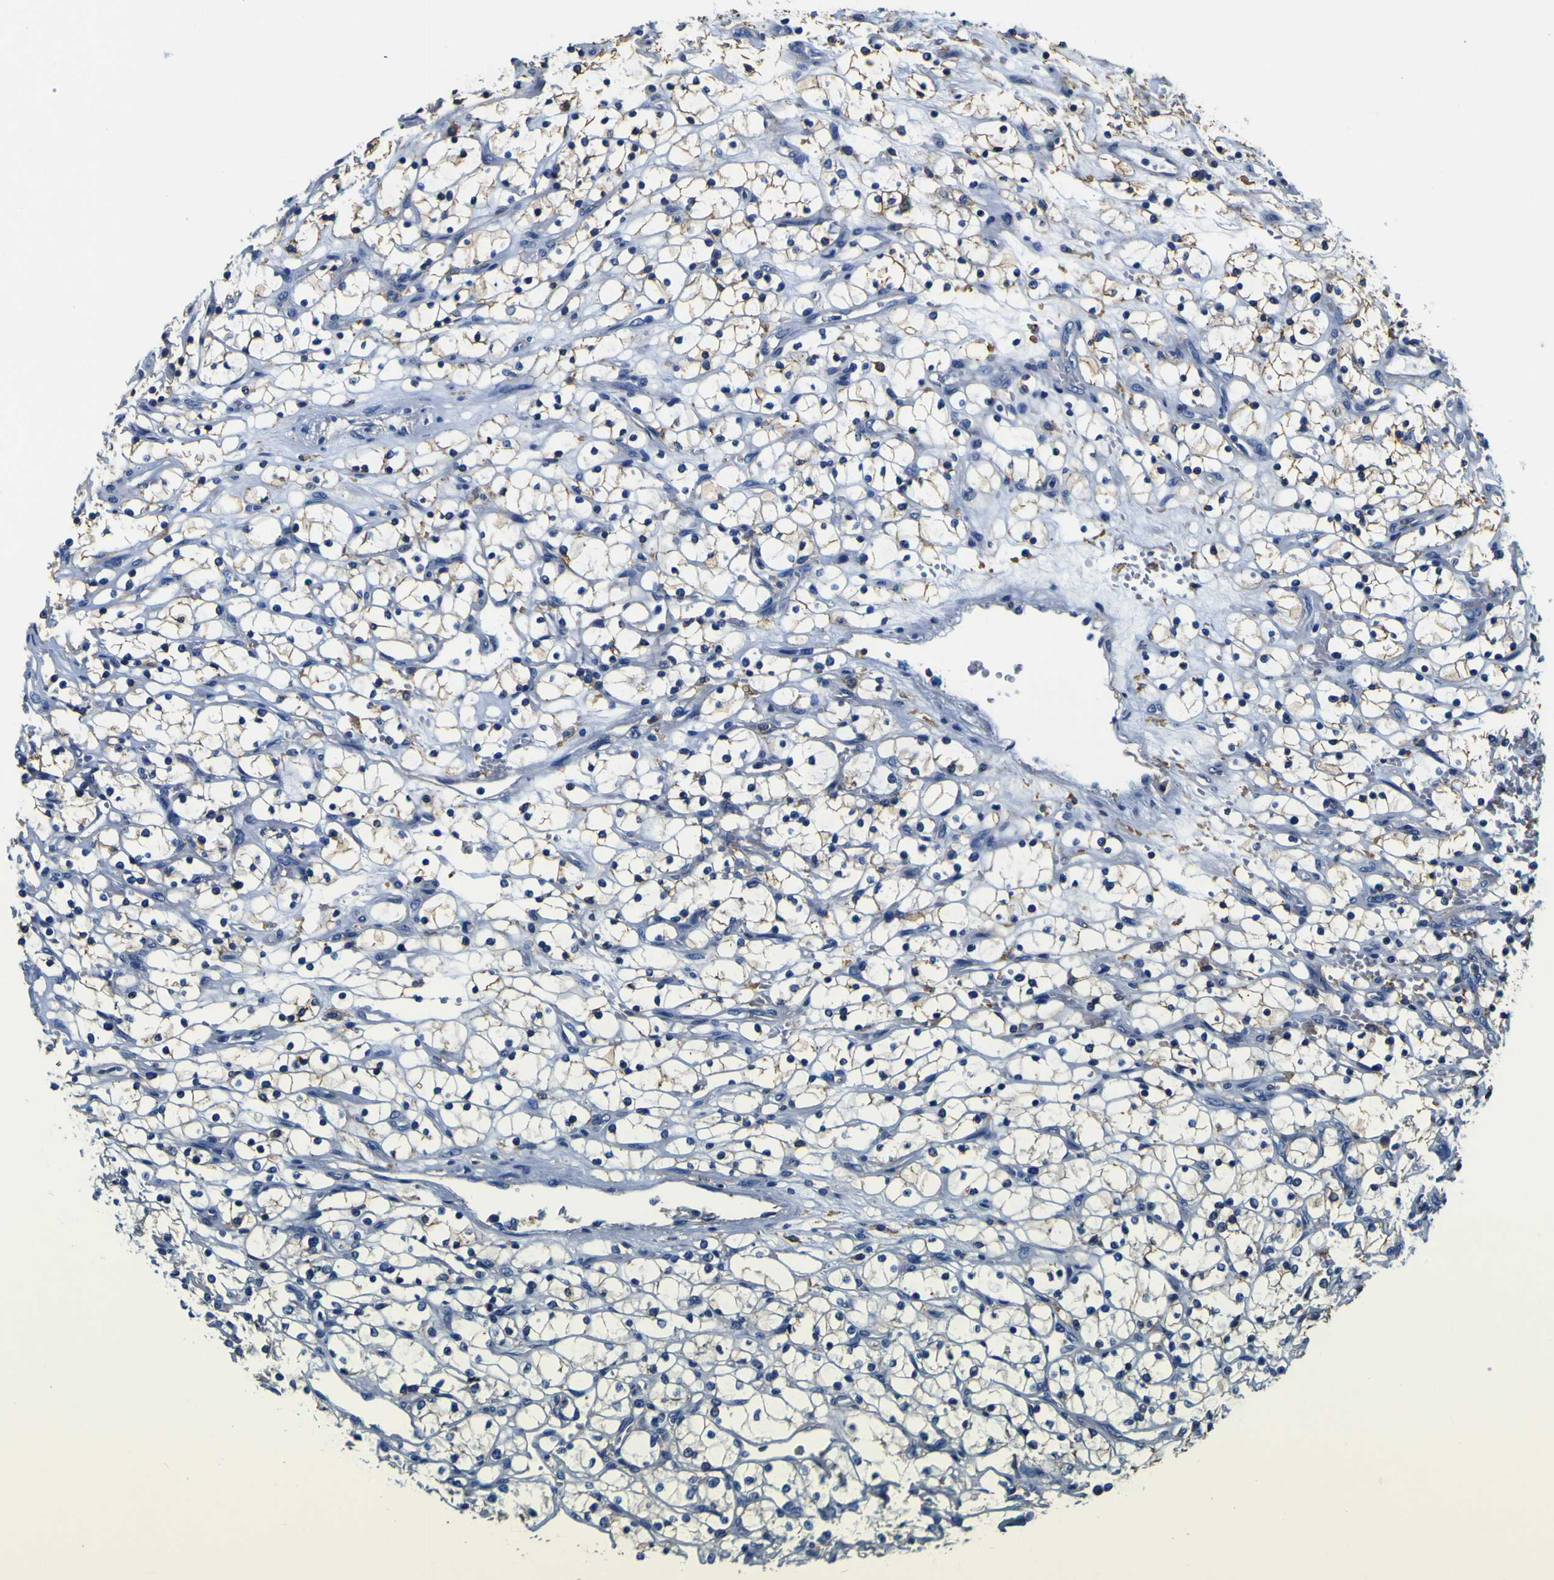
{"staining": {"intensity": "moderate", "quantity": "<25%", "location": "cytoplasmic/membranous"}, "tissue": "renal cancer", "cell_type": "Tumor cells", "image_type": "cancer", "snomed": [{"axis": "morphology", "description": "Adenocarcinoma, NOS"}, {"axis": "topography", "description": "Kidney"}], "caption": "Renal adenocarcinoma stained with DAB (3,3'-diaminobenzidine) immunohistochemistry demonstrates low levels of moderate cytoplasmic/membranous staining in about <25% of tumor cells.", "gene": "PXDN", "patient": {"sex": "female", "age": 69}}